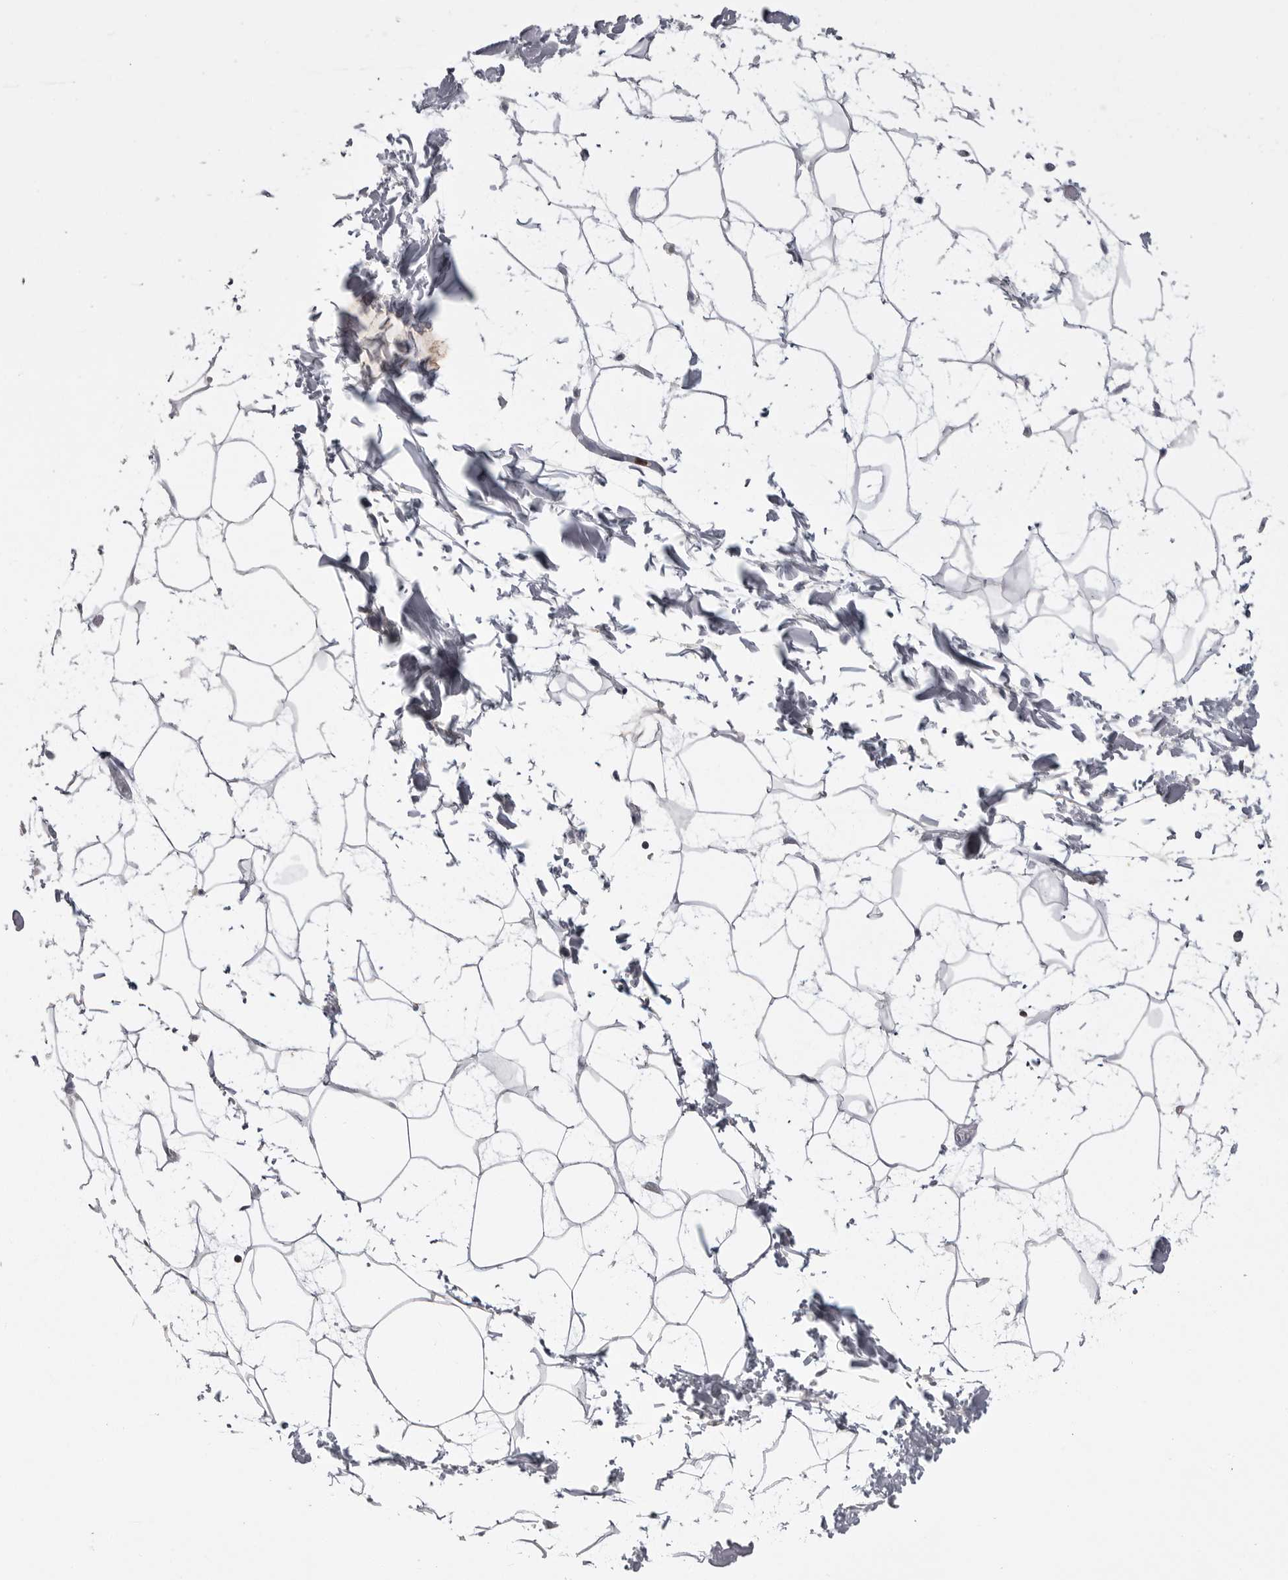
{"staining": {"intensity": "negative", "quantity": "none", "location": "none"}, "tissue": "adipose tissue", "cell_type": "Adipocytes", "image_type": "normal", "snomed": [{"axis": "morphology", "description": "Normal tissue, NOS"}, {"axis": "topography", "description": "Soft tissue"}], "caption": "High power microscopy photomicrograph of an IHC histopathology image of unremarkable adipose tissue, revealing no significant expression in adipocytes.", "gene": "ITGAL", "patient": {"sex": "male", "age": 72}}